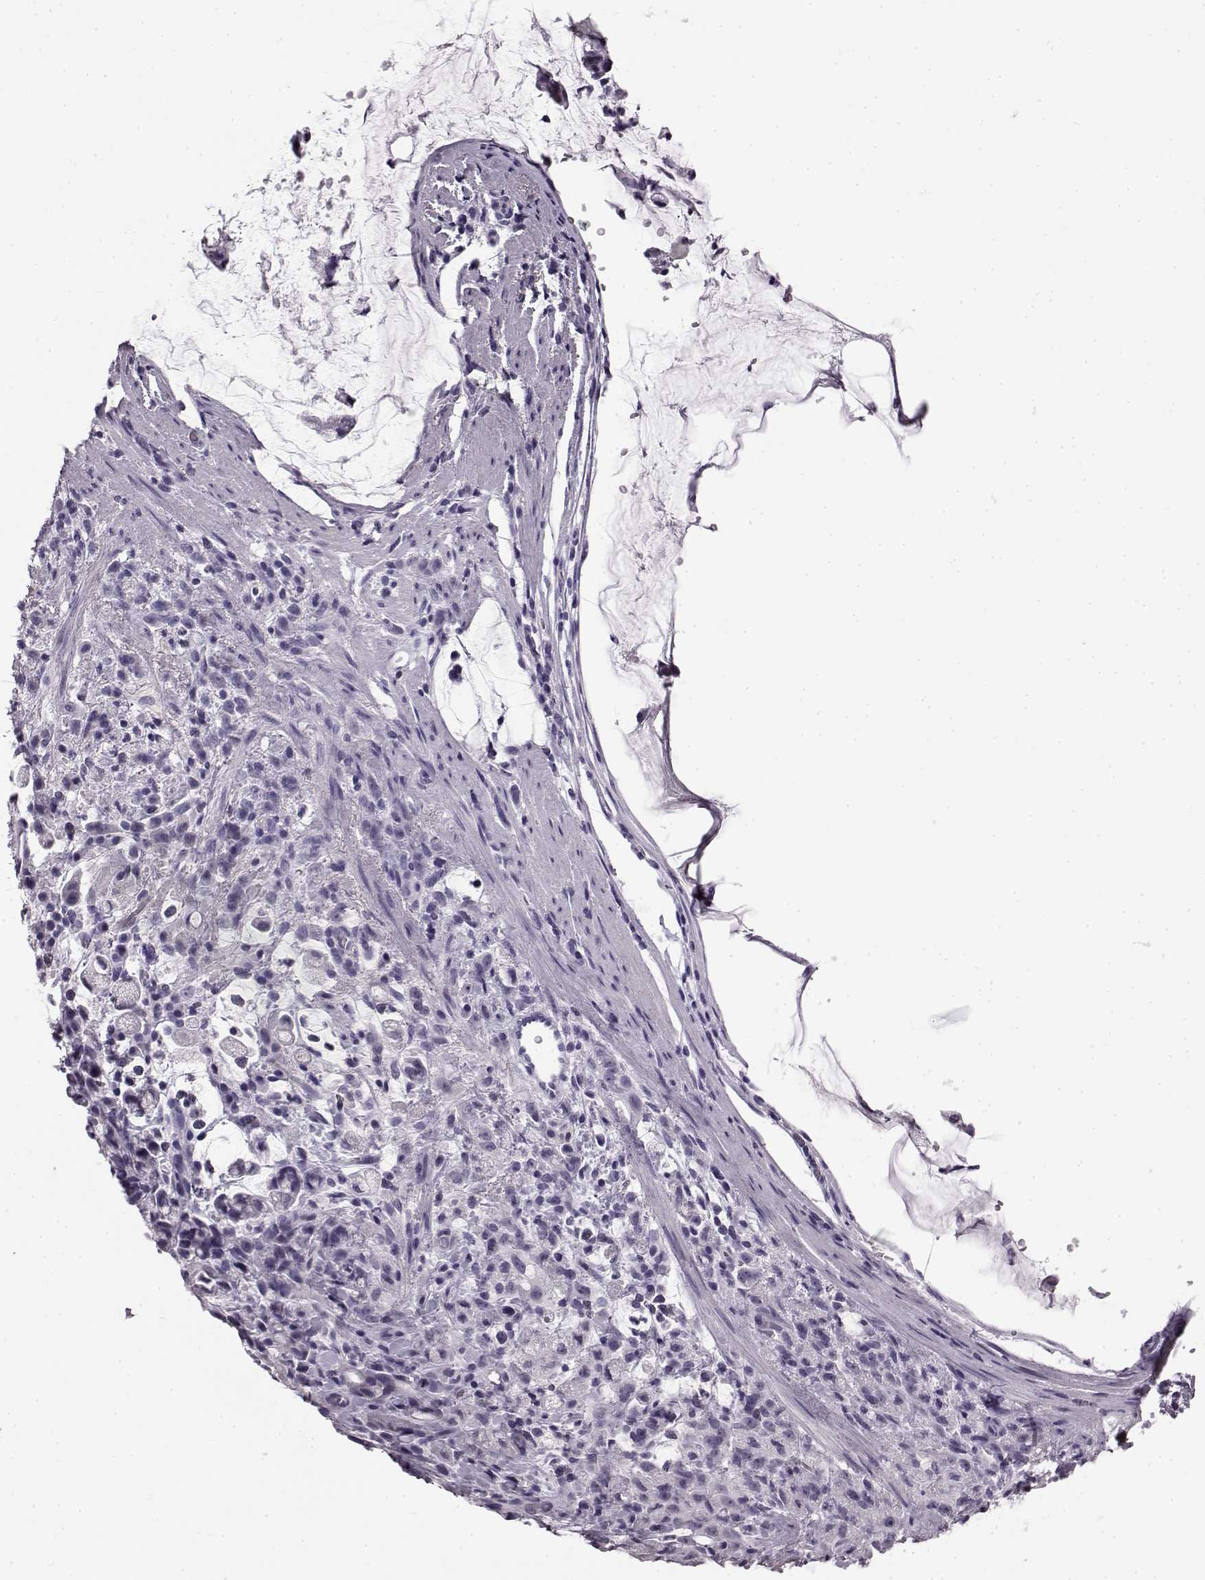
{"staining": {"intensity": "negative", "quantity": "none", "location": "none"}, "tissue": "stomach cancer", "cell_type": "Tumor cells", "image_type": "cancer", "snomed": [{"axis": "morphology", "description": "Adenocarcinoma, NOS"}, {"axis": "topography", "description": "Stomach"}], "caption": "DAB (3,3'-diaminobenzidine) immunohistochemical staining of human stomach cancer shows no significant expression in tumor cells. (DAB immunohistochemistry, high magnification).", "gene": "AIPL1", "patient": {"sex": "female", "age": 60}}